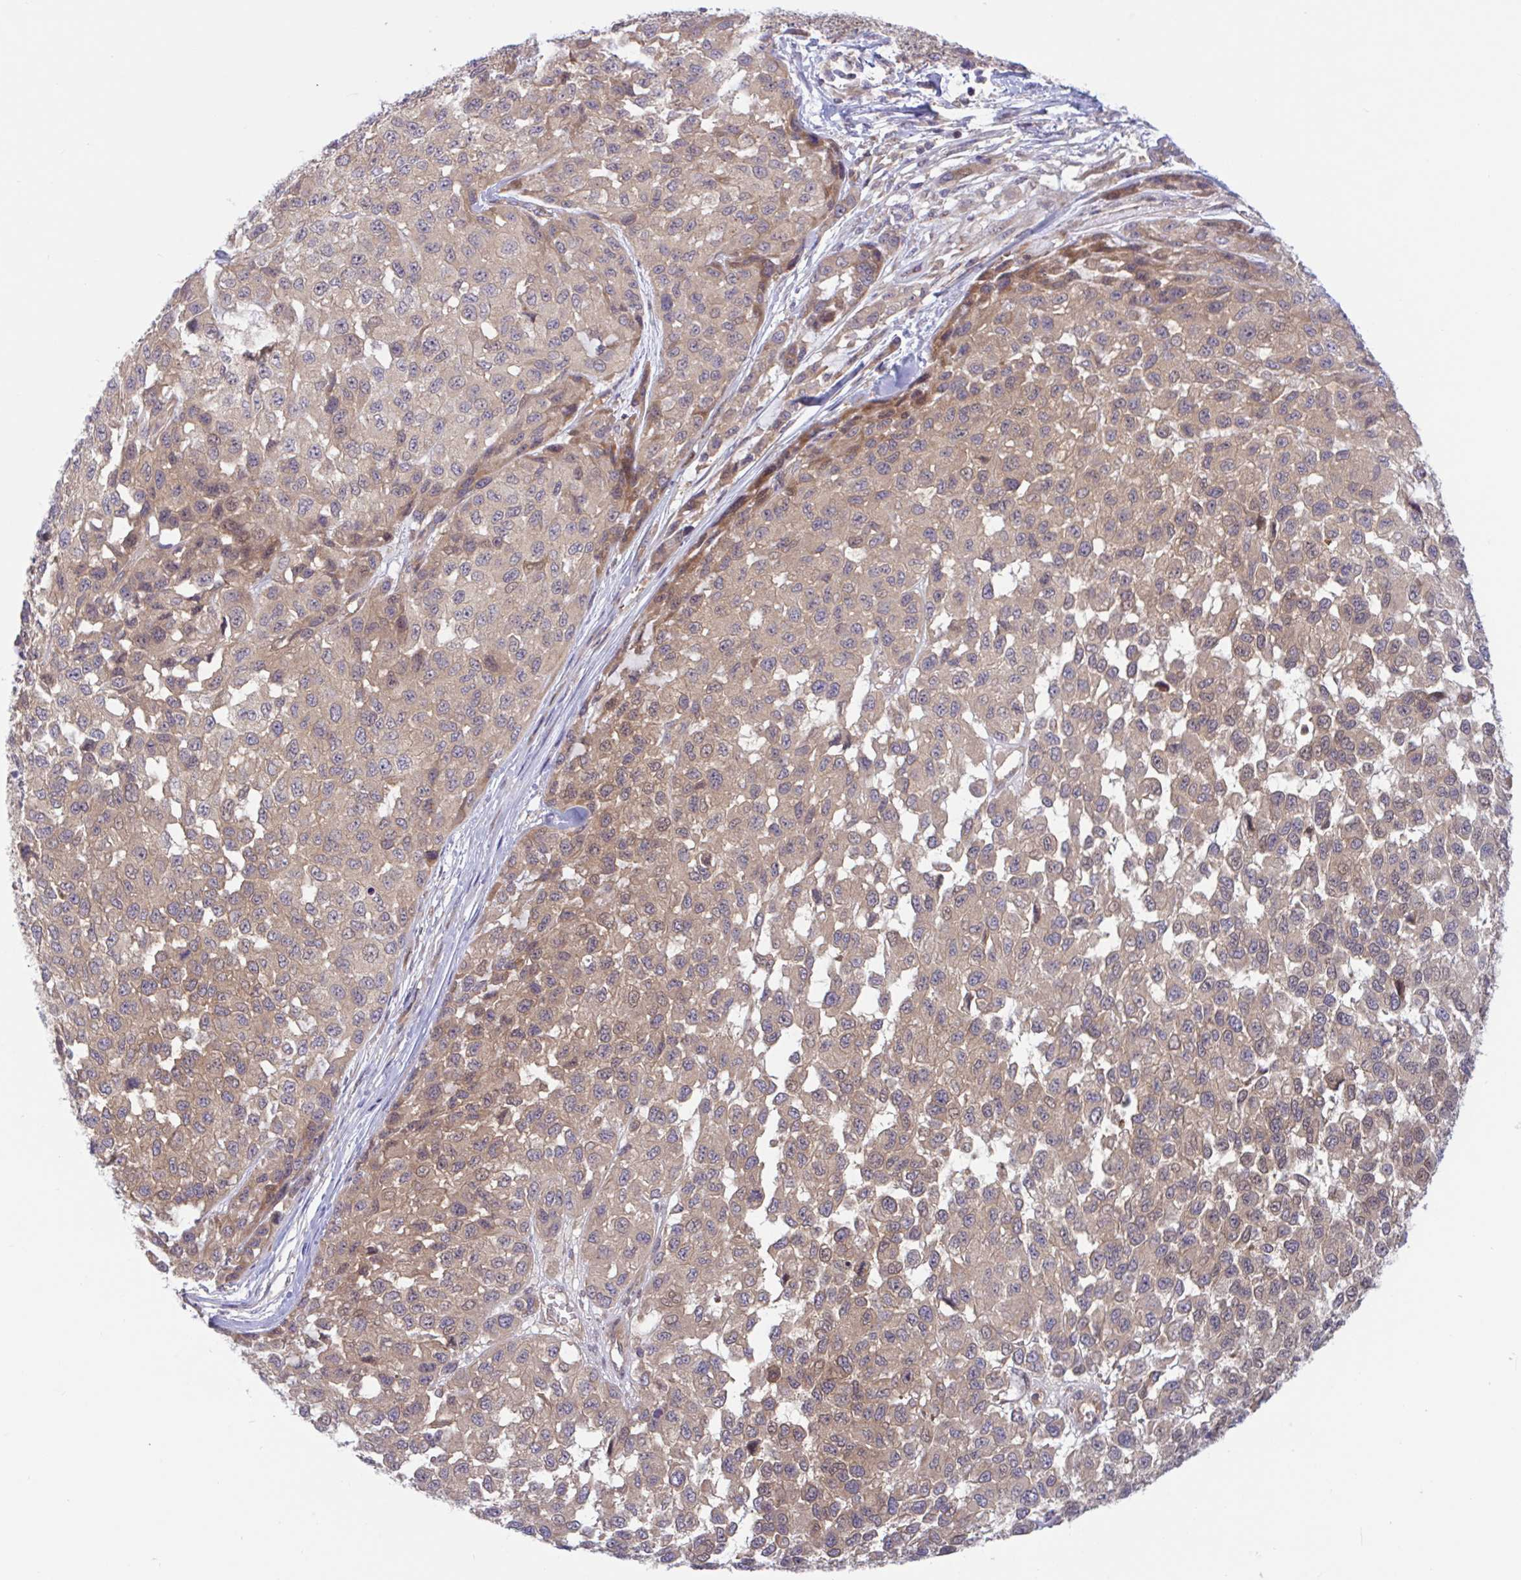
{"staining": {"intensity": "moderate", "quantity": "<25%", "location": "cytoplasmic/membranous,nuclear"}, "tissue": "melanoma", "cell_type": "Tumor cells", "image_type": "cancer", "snomed": [{"axis": "morphology", "description": "Malignant melanoma, NOS"}, {"axis": "topography", "description": "Skin"}], "caption": "Melanoma stained with a protein marker displays moderate staining in tumor cells.", "gene": "LMNTD2", "patient": {"sex": "male", "age": 62}}